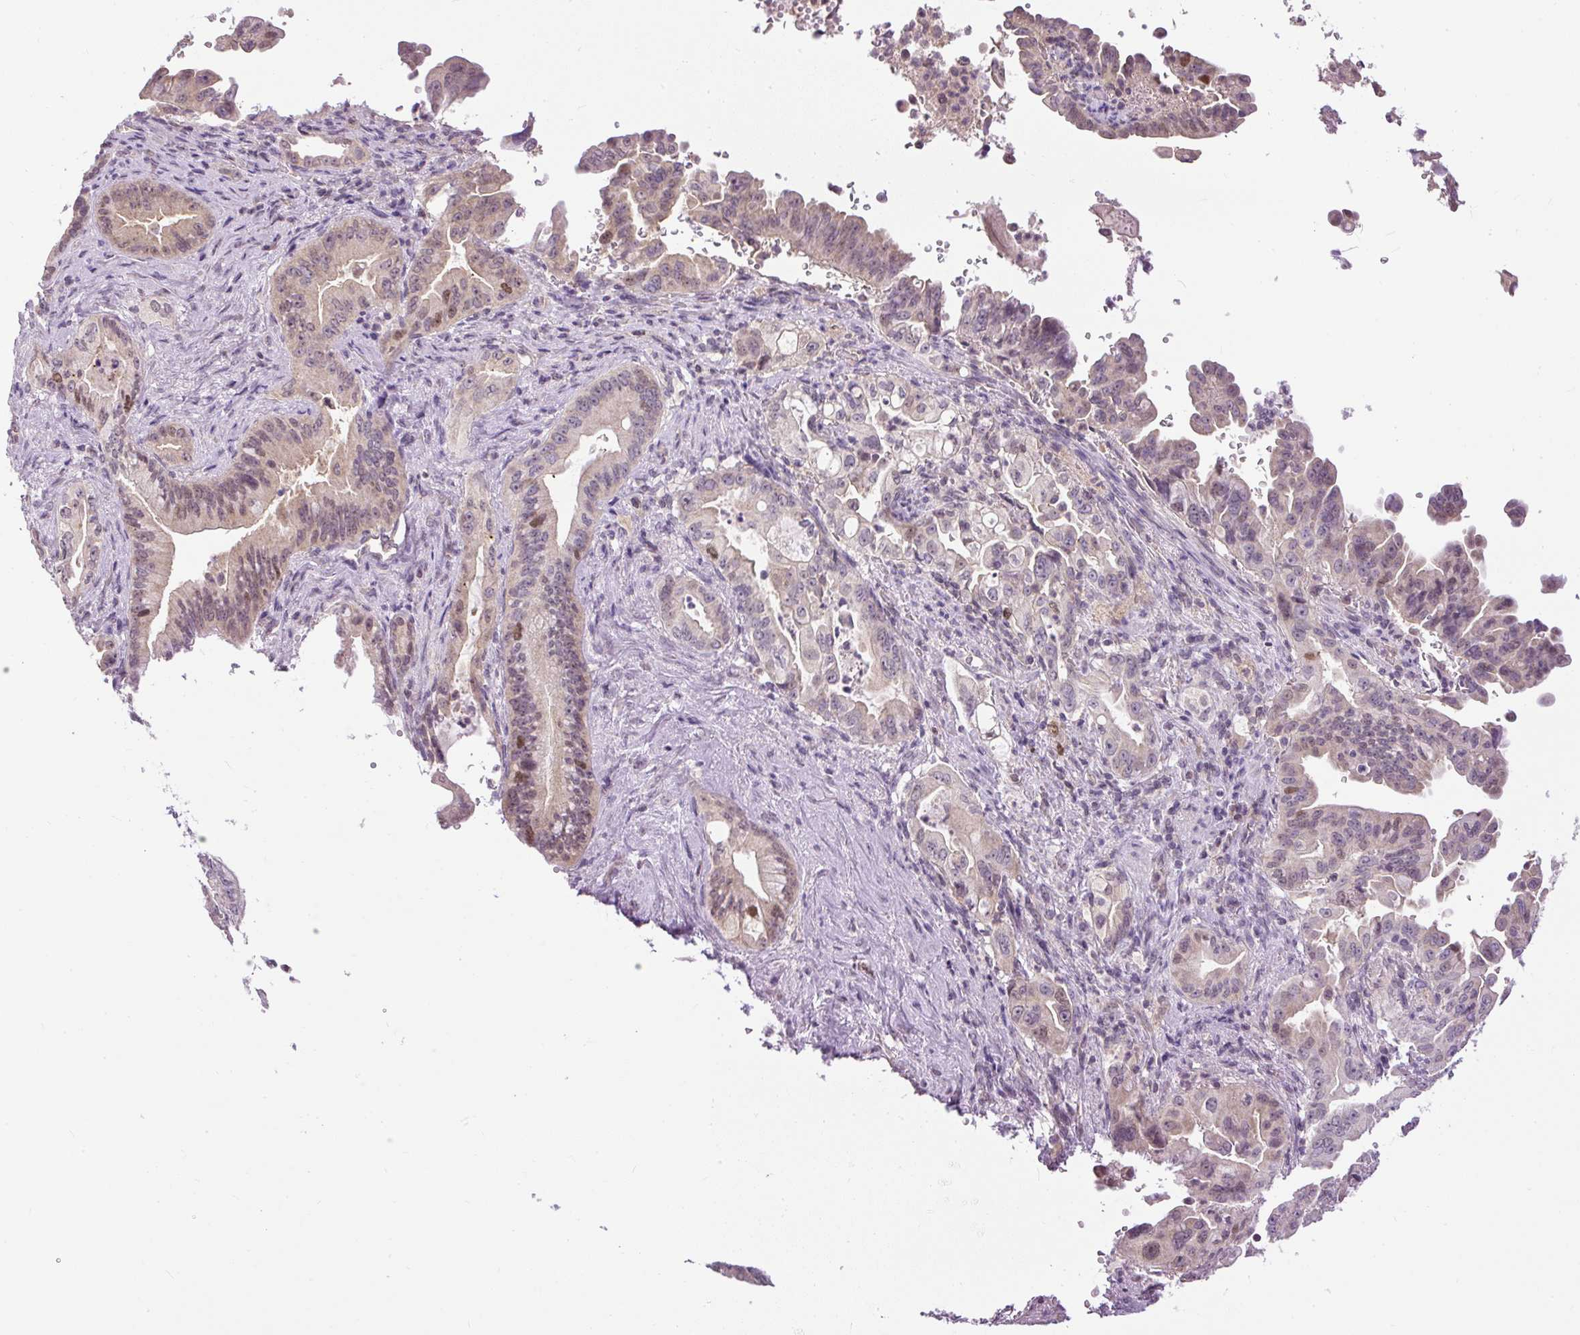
{"staining": {"intensity": "weak", "quantity": "25%-75%", "location": "nuclear"}, "tissue": "pancreatic cancer", "cell_type": "Tumor cells", "image_type": "cancer", "snomed": [{"axis": "morphology", "description": "Adenocarcinoma, NOS"}, {"axis": "topography", "description": "Pancreas"}], "caption": "Pancreatic cancer (adenocarcinoma) was stained to show a protein in brown. There is low levels of weak nuclear positivity in approximately 25%-75% of tumor cells. Using DAB (3,3'-diaminobenzidine) (brown) and hematoxylin (blue) stains, captured at high magnification using brightfield microscopy.", "gene": "RACGAP1", "patient": {"sex": "male", "age": 70}}